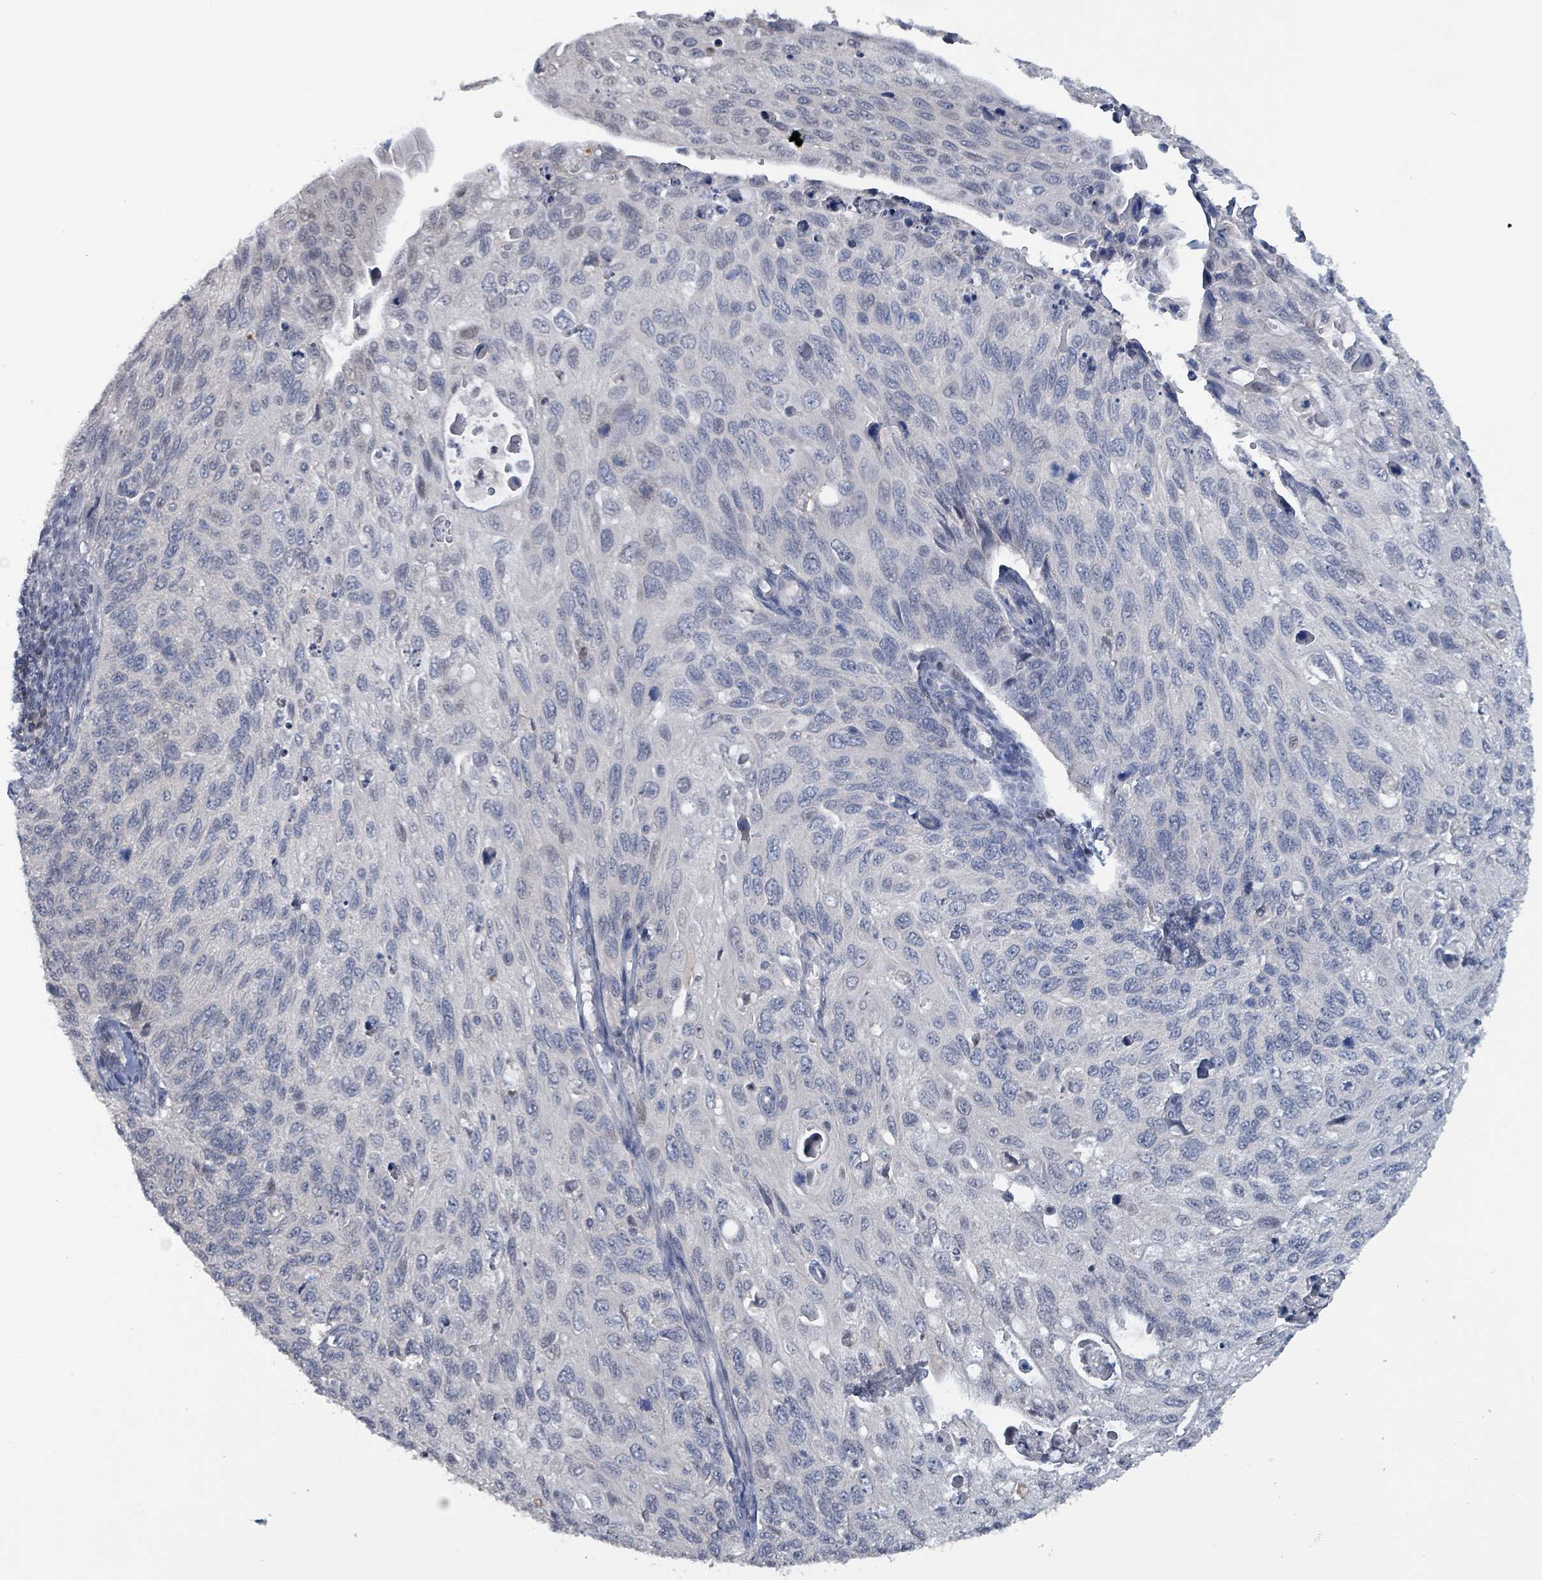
{"staining": {"intensity": "negative", "quantity": "none", "location": "none"}, "tissue": "cervical cancer", "cell_type": "Tumor cells", "image_type": "cancer", "snomed": [{"axis": "morphology", "description": "Squamous cell carcinoma, NOS"}, {"axis": "topography", "description": "Cervix"}], "caption": "Tumor cells show no significant staining in cervical cancer (squamous cell carcinoma). (Stains: DAB (3,3'-diaminobenzidine) IHC with hematoxylin counter stain, Microscopy: brightfield microscopy at high magnification).", "gene": "BIVM", "patient": {"sex": "female", "age": 70}}